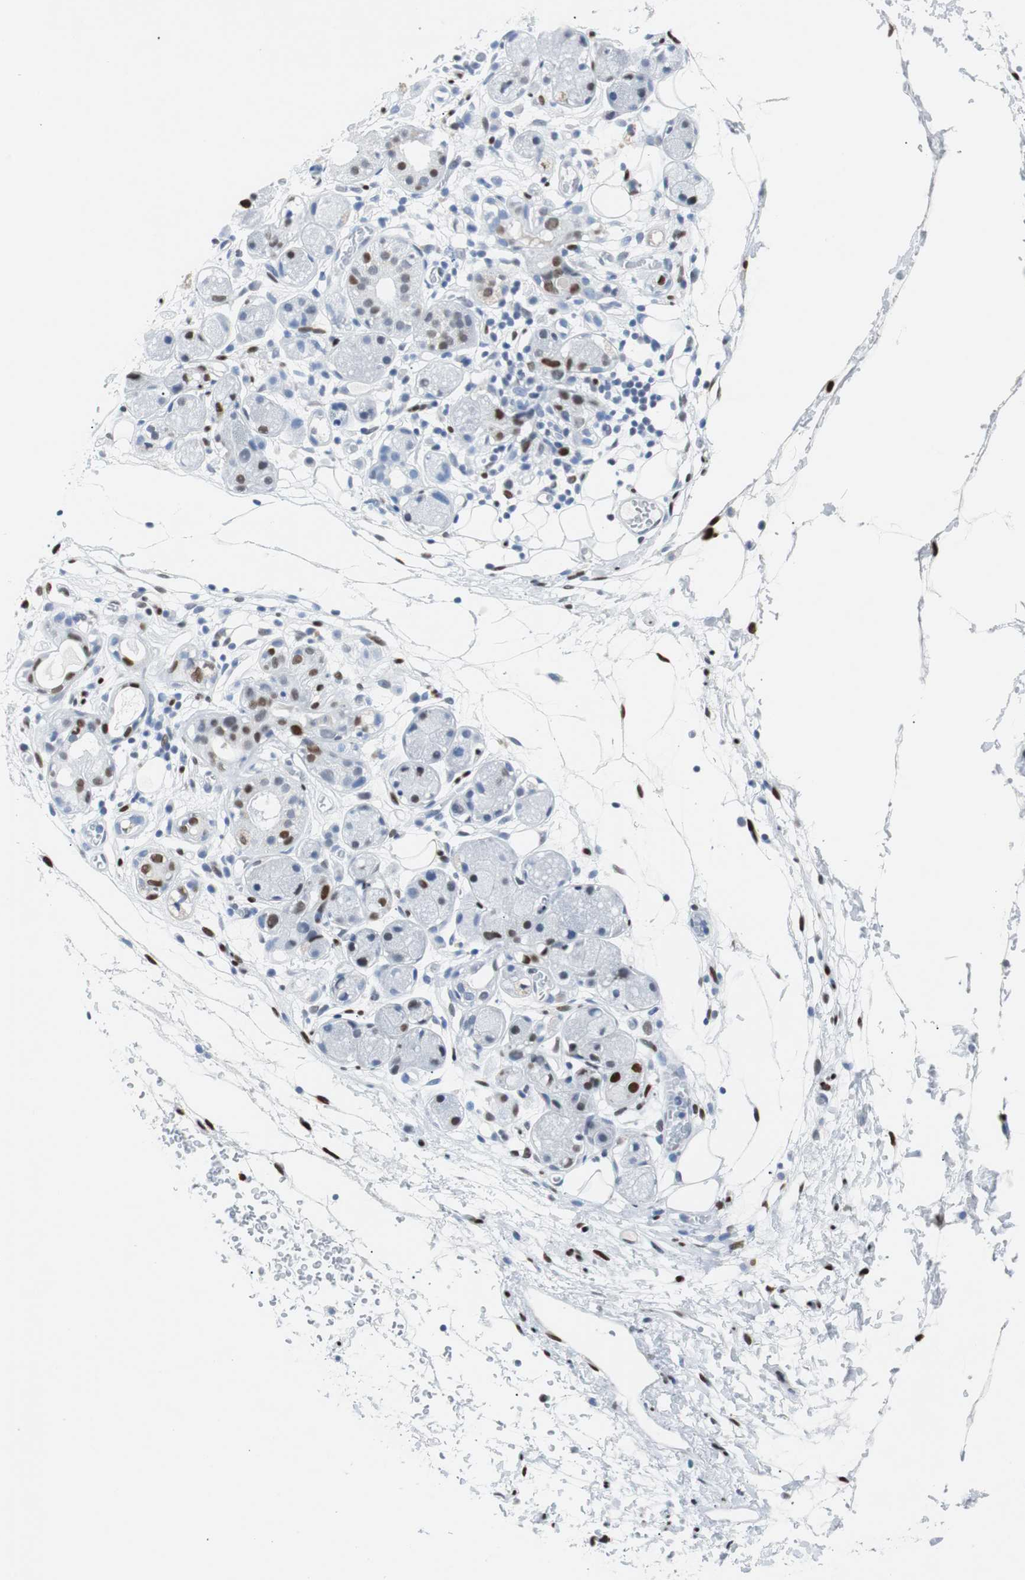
{"staining": {"intensity": "moderate", "quantity": ">75%", "location": "nuclear"}, "tissue": "adipose tissue", "cell_type": "Adipocytes", "image_type": "normal", "snomed": [{"axis": "morphology", "description": "Normal tissue, NOS"}, {"axis": "morphology", "description": "Inflammation, NOS"}, {"axis": "topography", "description": "Vascular tissue"}, {"axis": "topography", "description": "Salivary gland"}], "caption": "Adipose tissue stained for a protein (brown) reveals moderate nuclear positive expression in approximately >75% of adipocytes.", "gene": "JUN", "patient": {"sex": "female", "age": 75}}